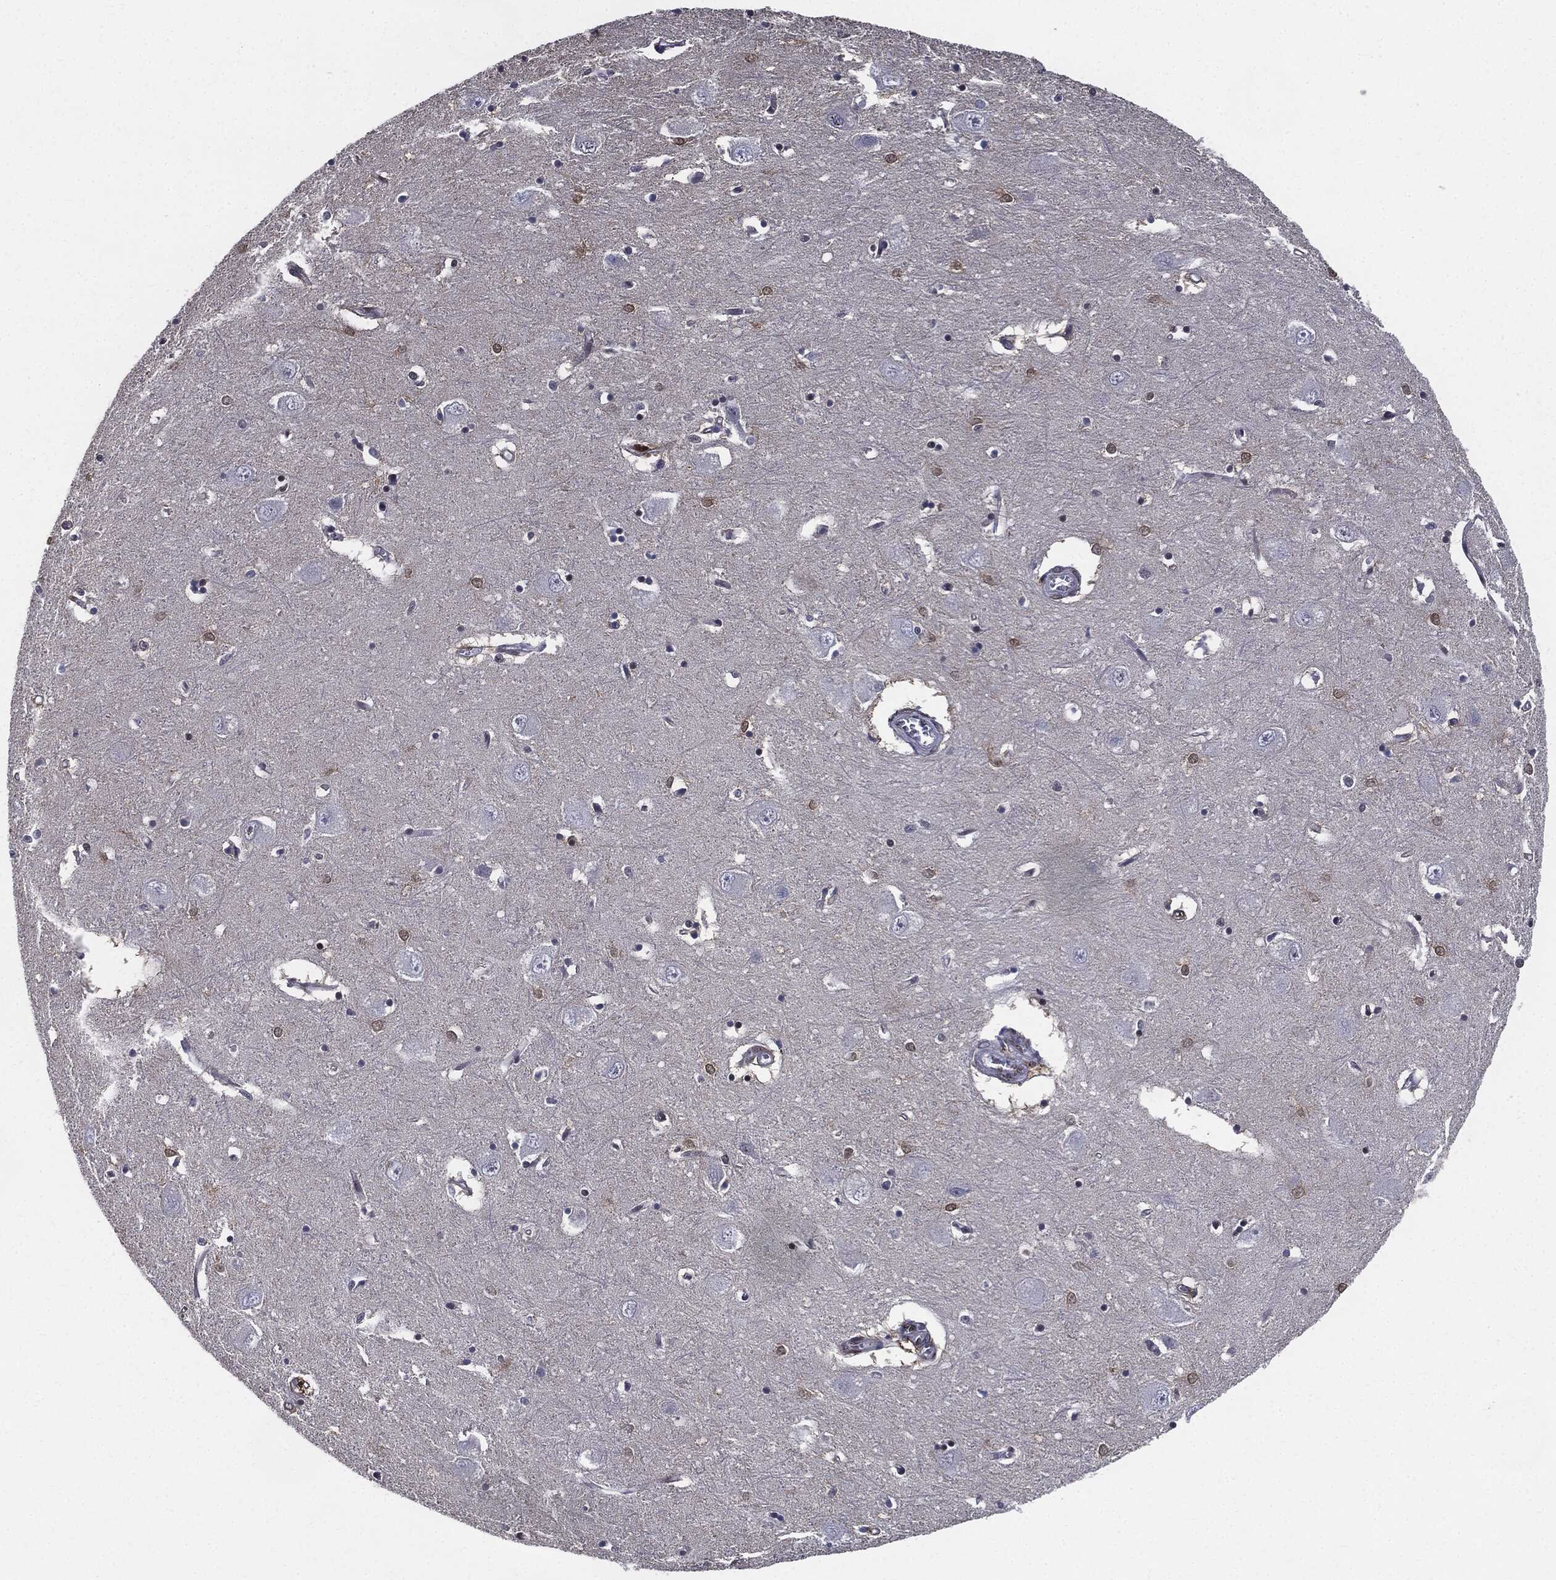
{"staining": {"intensity": "moderate", "quantity": "25%-75%", "location": "nuclear"}, "tissue": "caudate", "cell_type": "Glial cells", "image_type": "normal", "snomed": [{"axis": "morphology", "description": "Normal tissue, NOS"}, {"axis": "topography", "description": "Lateral ventricle wall"}], "caption": "Immunohistochemical staining of benign human caudate reveals moderate nuclear protein expression in about 25%-75% of glial cells.", "gene": "JUN", "patient": {"sex": "male", "age": 54}}